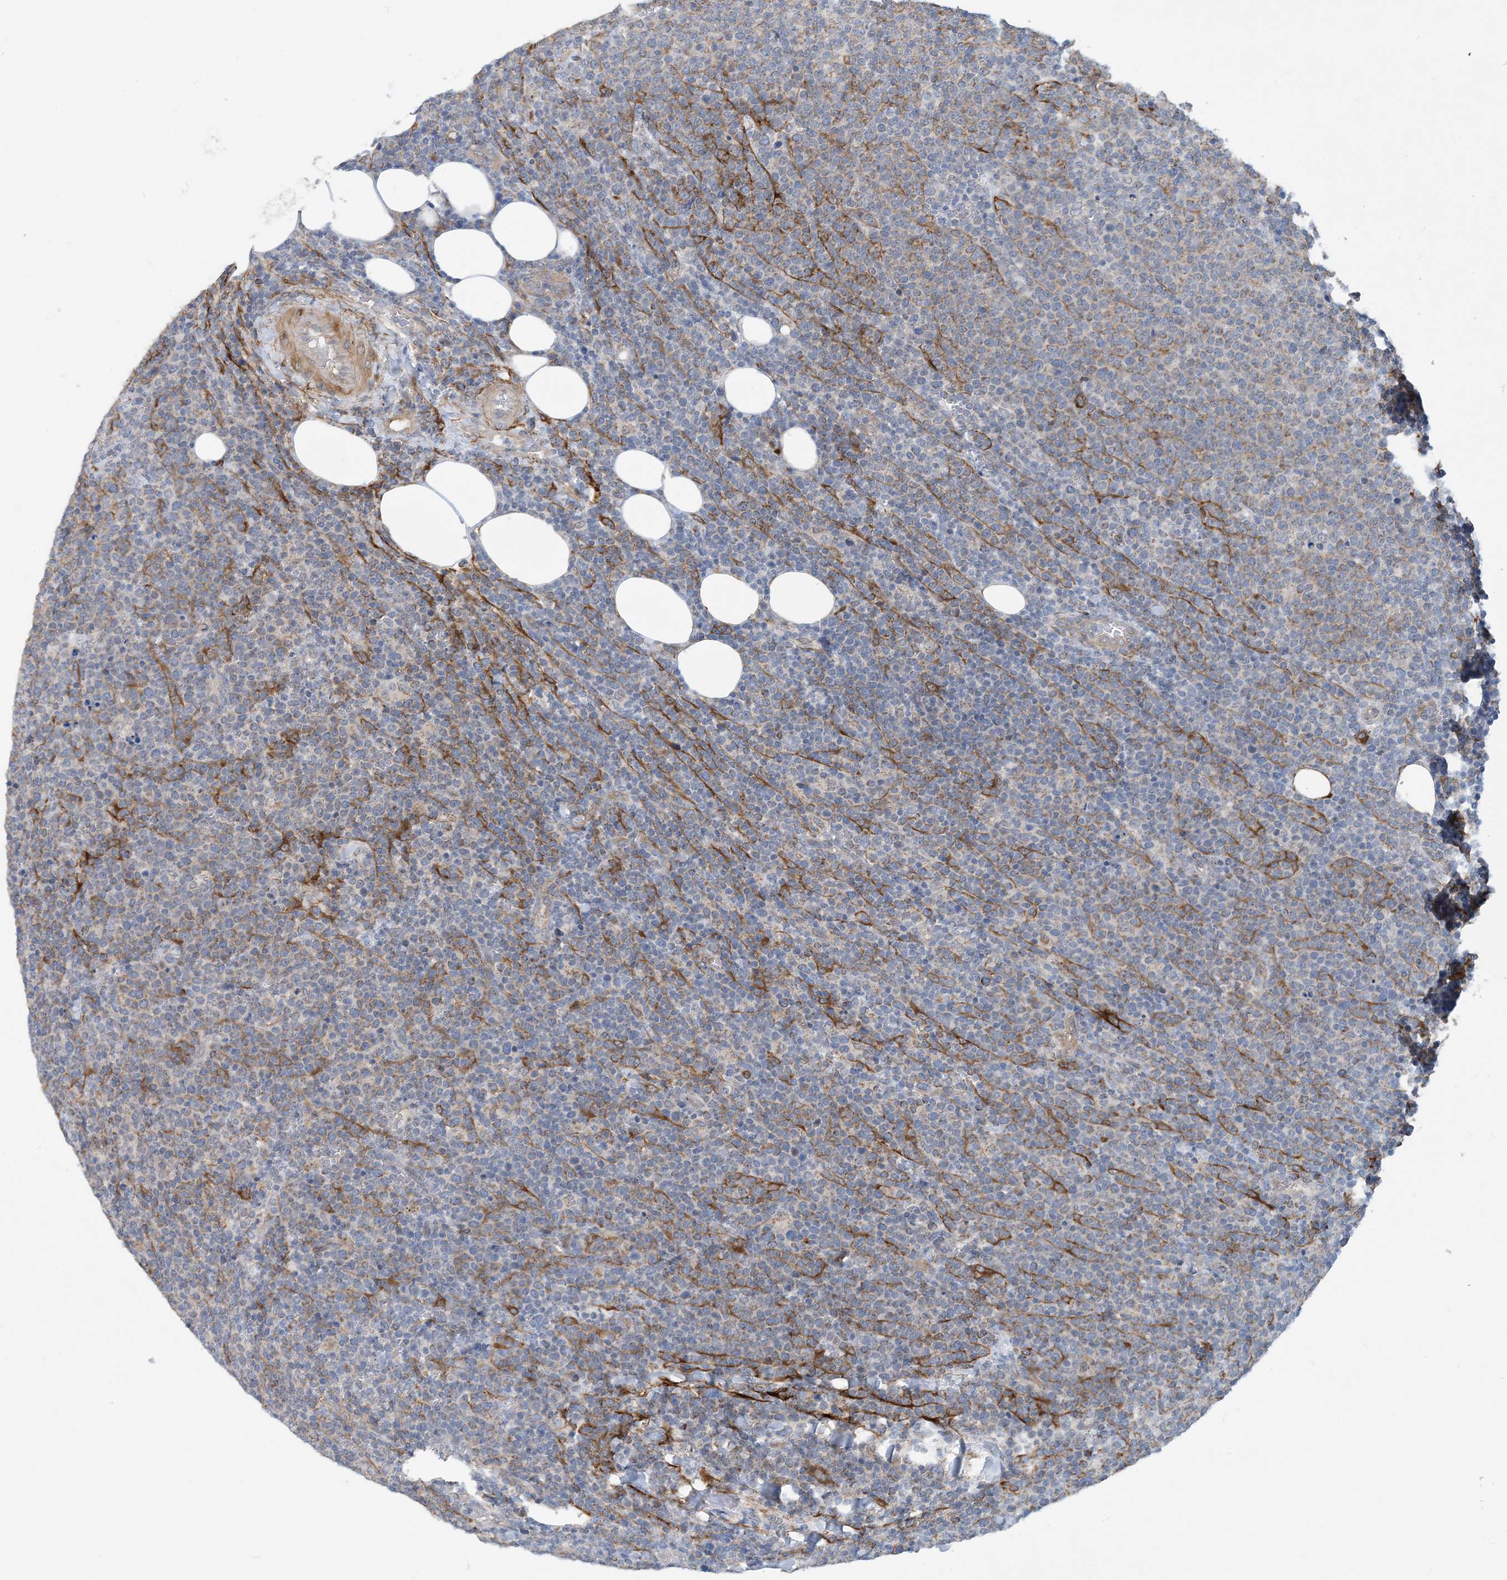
{"staining": {"intensity": "weak", "quantity": "25%-75%", "location": "cytoplasmic/membranous"}, "tissue": "lymphoma", "cell_type": "Tumor cells", "image_type": "cancer", "snomed": [{"axis": "morphology", "description": "Malignant lymphoma, non-Hodgkin's type, High grade"}, {"axis": "topography", "description": "Lymph node"}], "caption": "The image displays immunohistochemical staining of high-grade malignant lymphoma, non-Hodgkin's type. There is weak cytoplasmic/membranous staining is seen in approximately 25%-75% of tumor cells. Nuclei are stained in blue.", "gene": "EIF2A", "patient": {"sex": "male", "age": 61}}